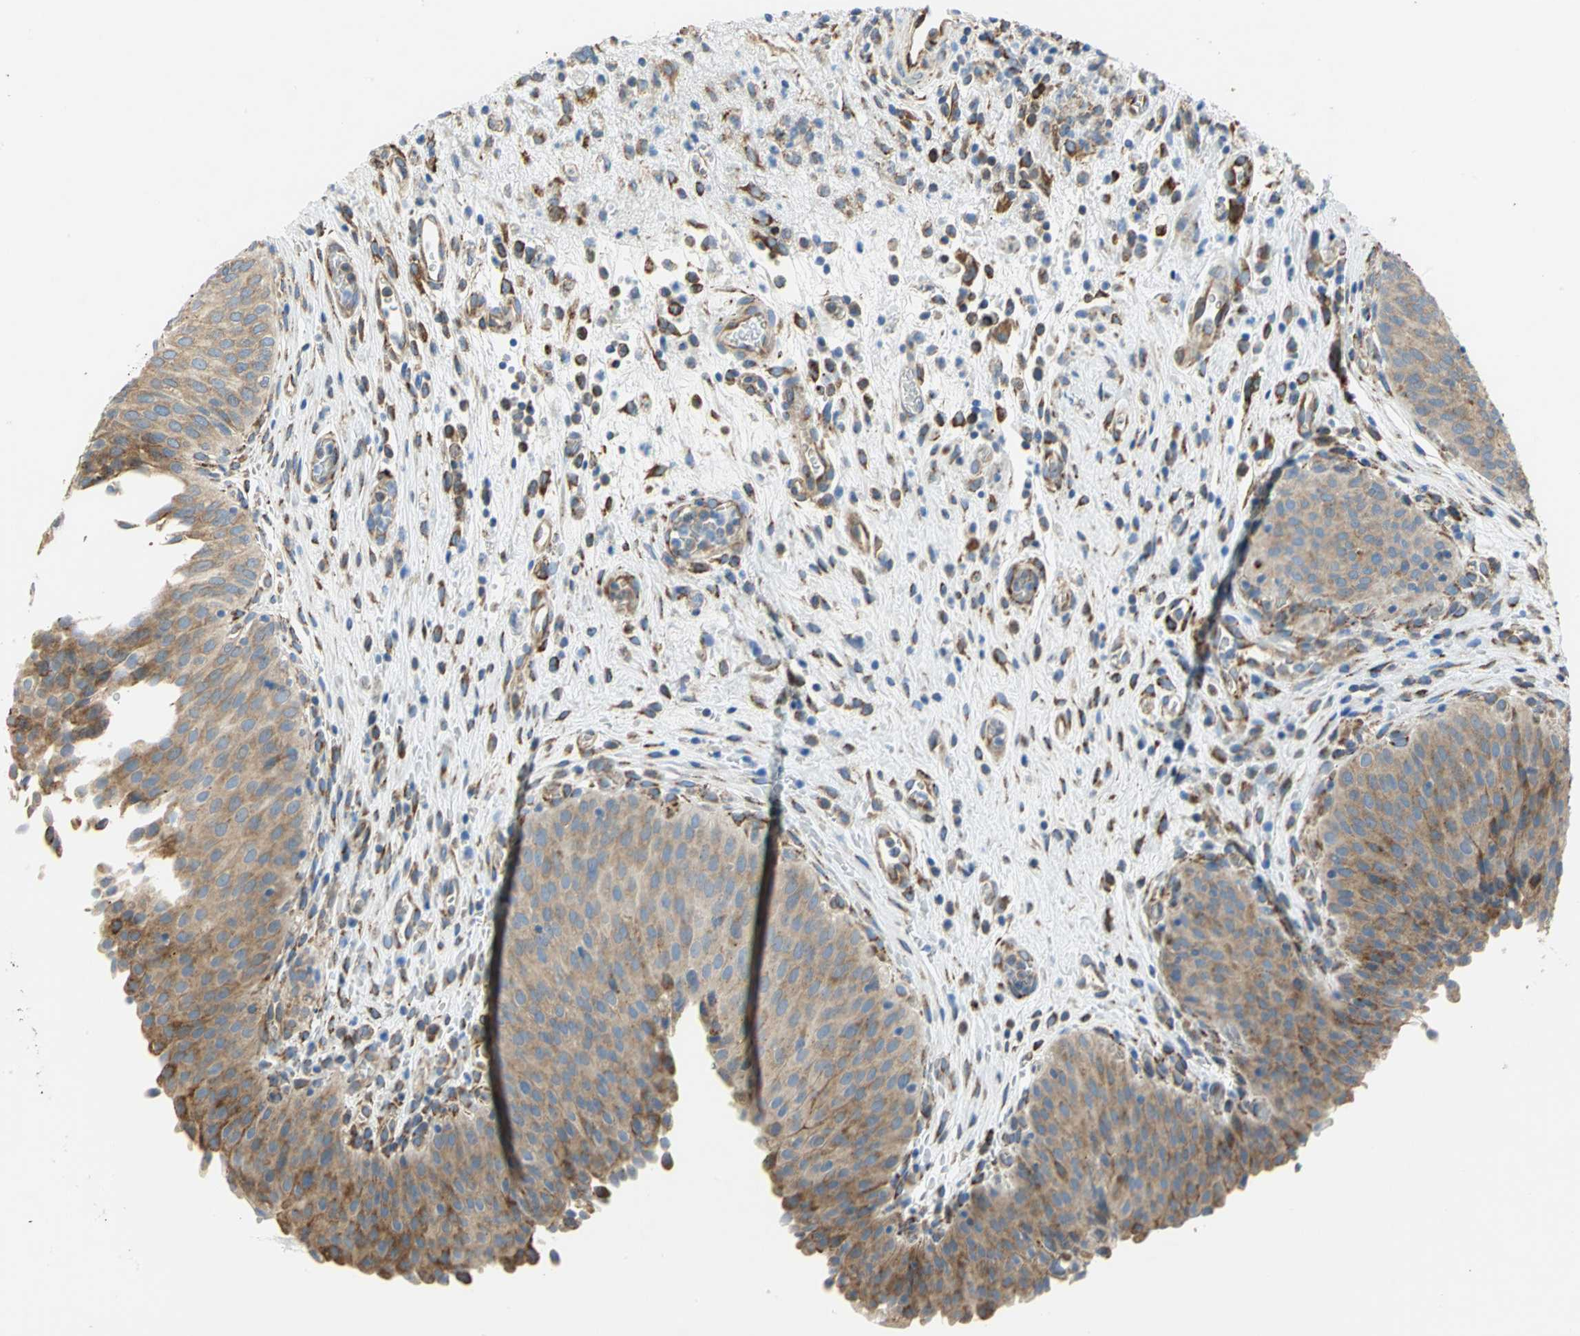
{"staining": {"intensity": "moderate", "quantity": ">75%", "location": "cytoplasmic/membranous"}, "tissue": "urinary bladder", "cell_type": "Urothelial cells", "image_type": "normal", "snomed": [{"axis": "morphology", "description": "Normal tissue, NOS"}, {"axis": "morphology", "description": "Dysplasia, NOS"}, {"axis": "topography", "description": "Urinary bladder"}], "caption": "Protein staining exhibits moderate cytoplasmic/membranous expression in approximately >75% of urothelial cells in unremarkable urinary bladder.", "gene": "TULP4", "patient": {"sex": "male", "age": 35}}